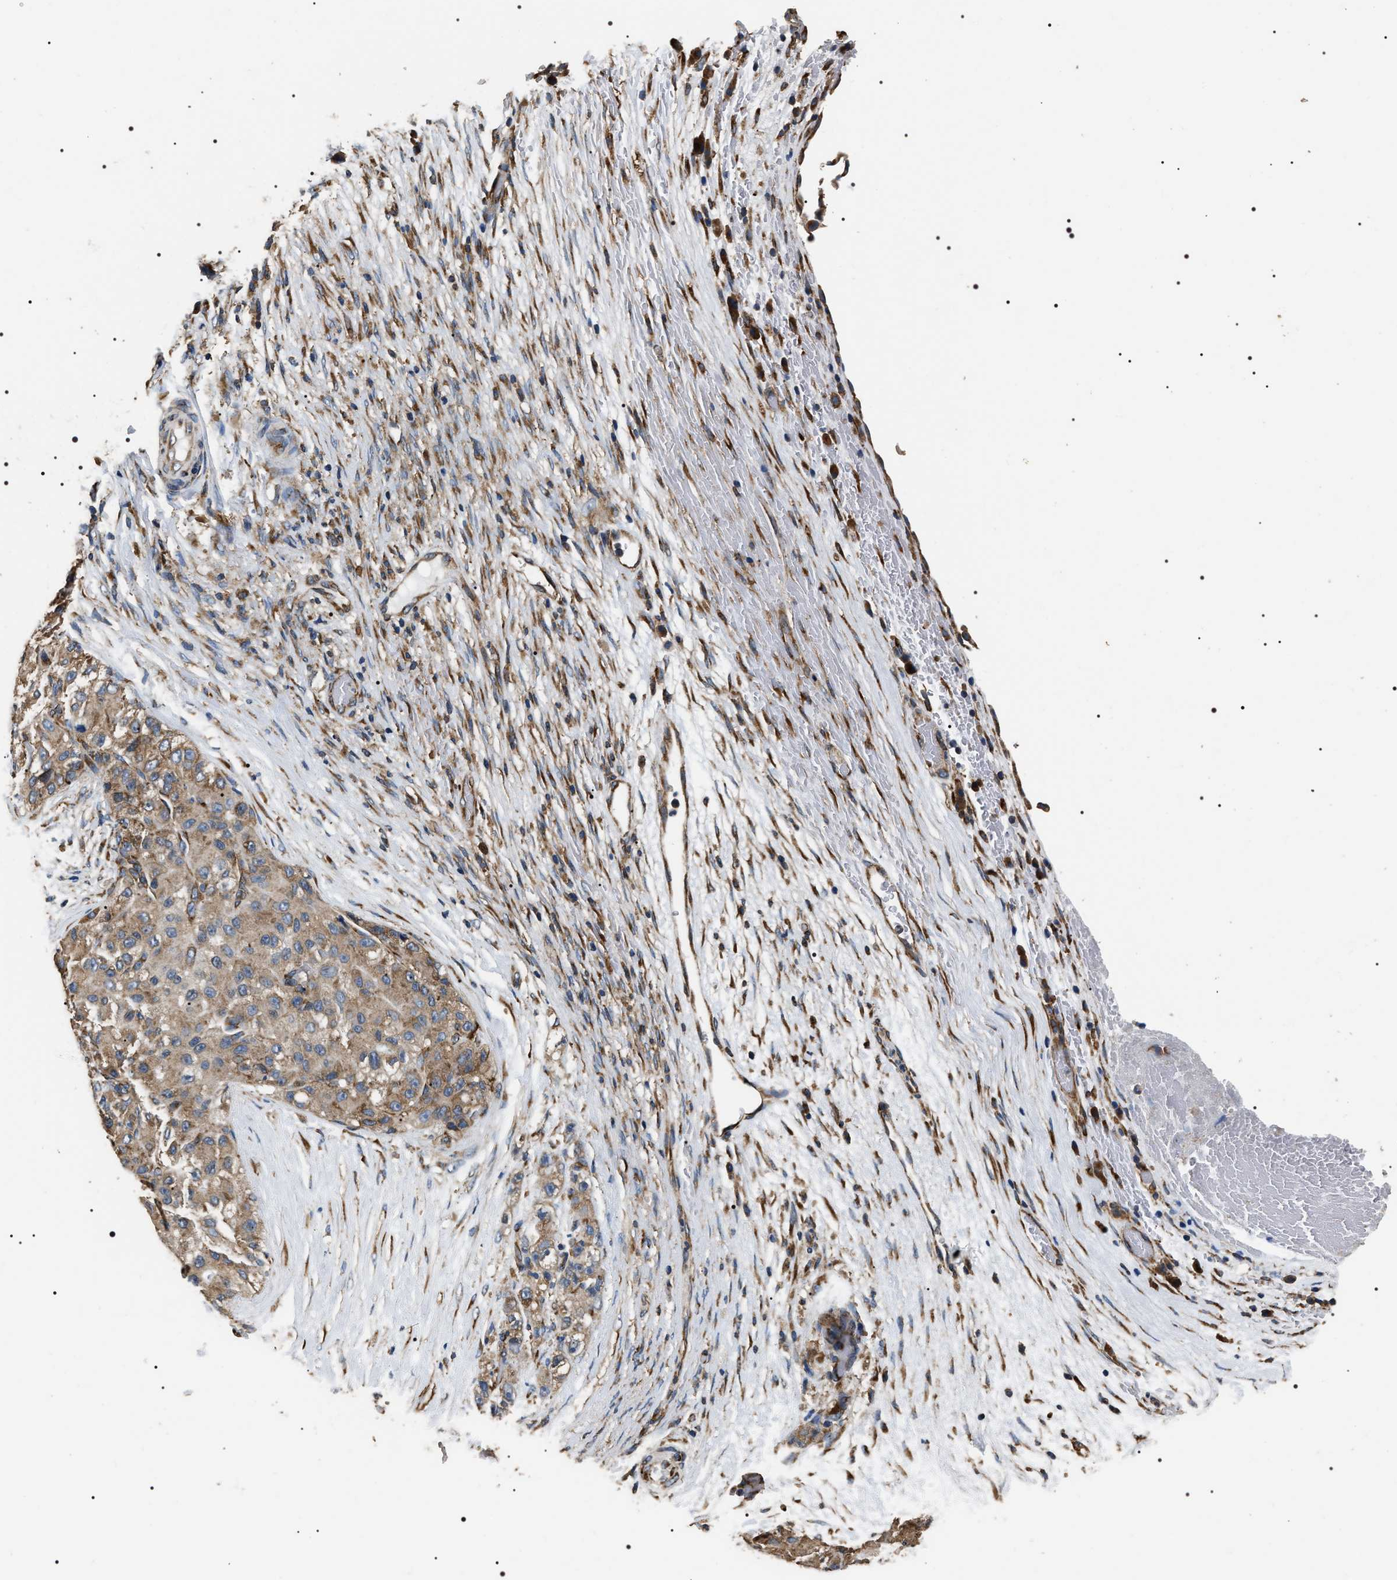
{"staining": {"intensity": "moderate", "quantity": ">75%", "location": "cytoplasmic/membranous"}, "tissue": "liver cancer", "cell_type": "Tumor cells", "image_type": "cancer", "snomed": [{"axis": "morphology", "description": "Carcinoma, Hepatocellular, NOS"}, {"axis": "topography", "description": "Liver"}], "caption": "This image shows IHC staining of human hepatocellular carcinoma (liver), with medium moderate cytoplasmic/membranous expression in approximately >75% of tumor cells.", "gene": "KTN1", "patient": {"sex": "male", "age": 80}}